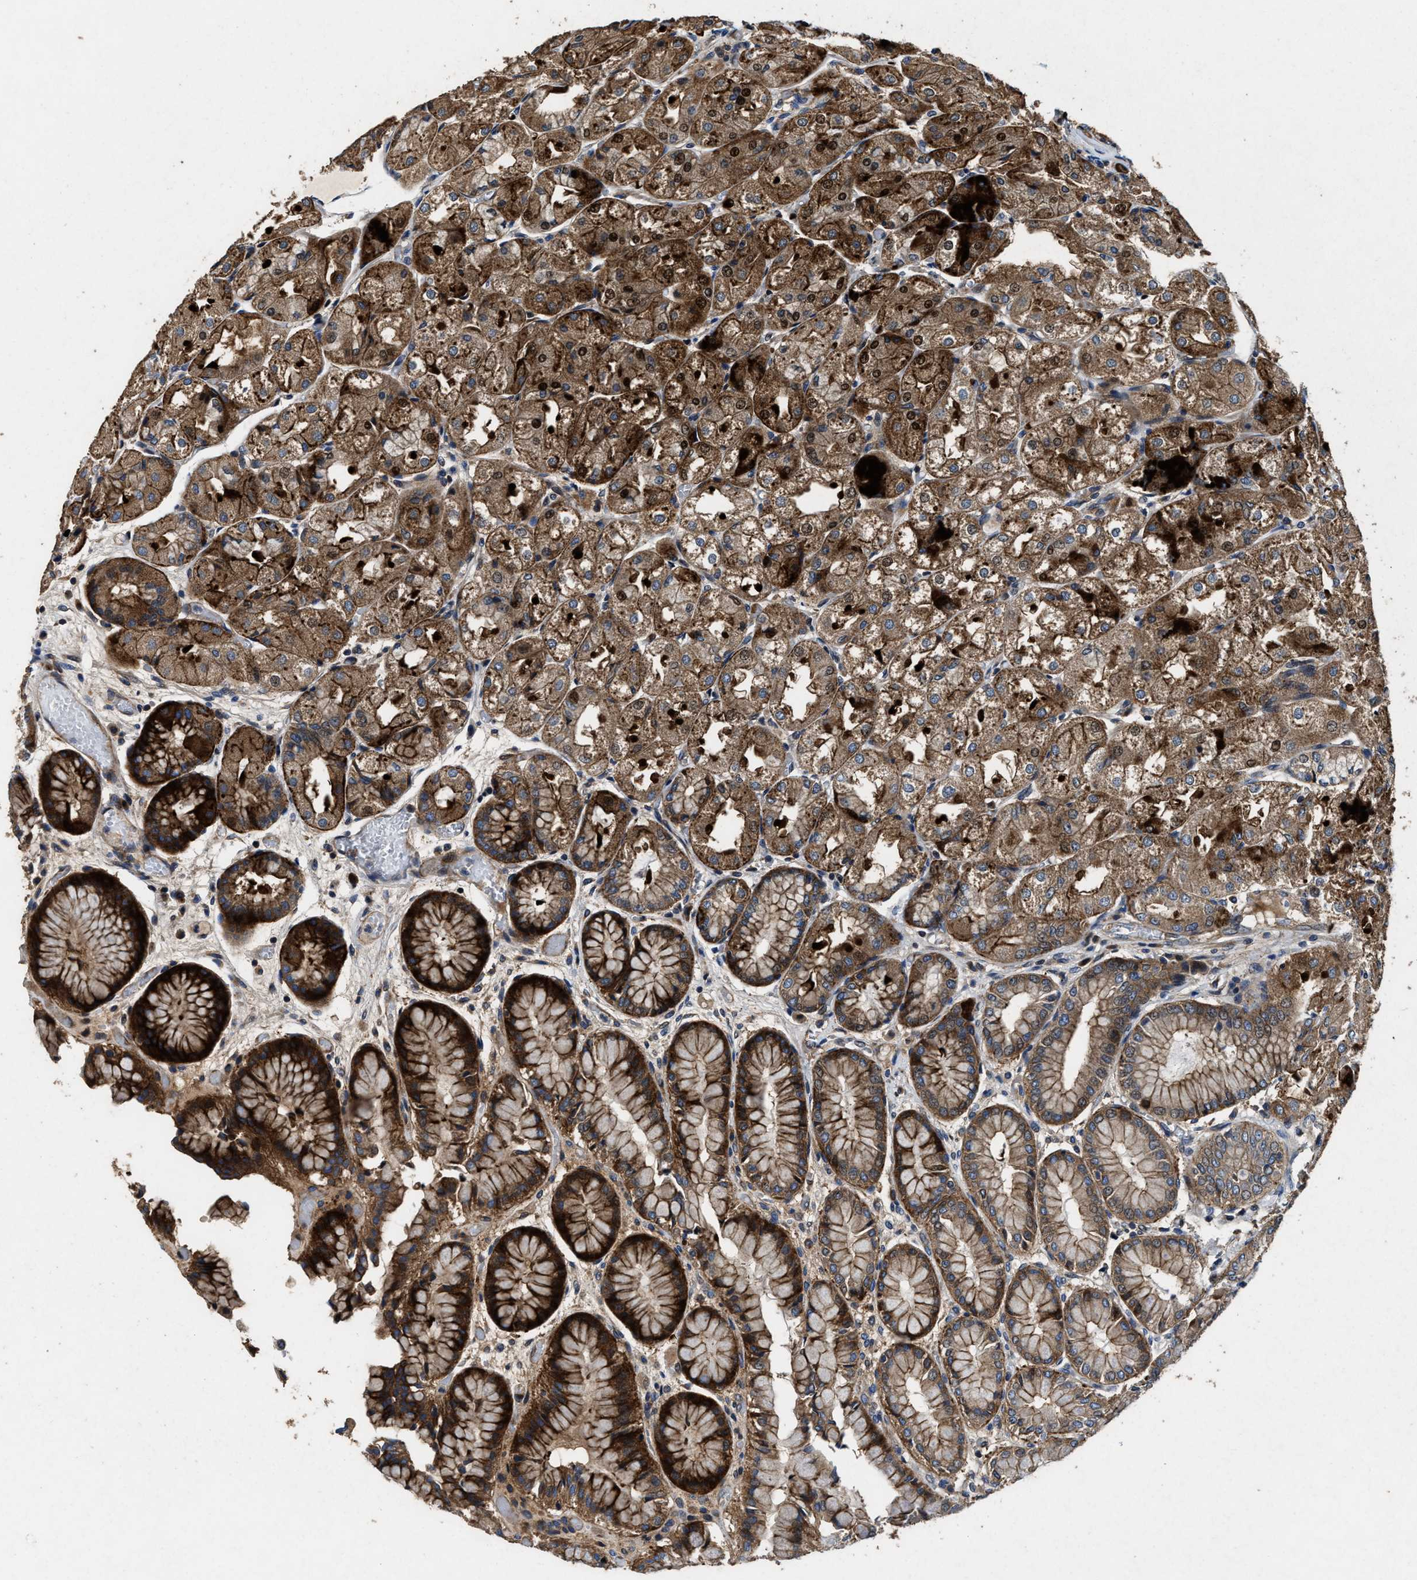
{"staining": {"intensity": "strong", "quantity": ">75%", "location": "cytoplasmic/membranous,nuclear"}, "tissue": "stomach", "cell_type": "Glandular cells", "image_type": "normal", "snomed": [{"axis": "morphology", "description": "Normal tissue, NOS"}, {"axis": "topography", "description": "Stomach, upper"}], "caption": "Unremarkable stomach was stained to show a protein in brown. There is high levels of strong cytoplasmic/membranous,nuclear positivity in about >75% of glandular cells.", "gene": "PTAR1", "patient": {"sex": "male", "age": 72}}